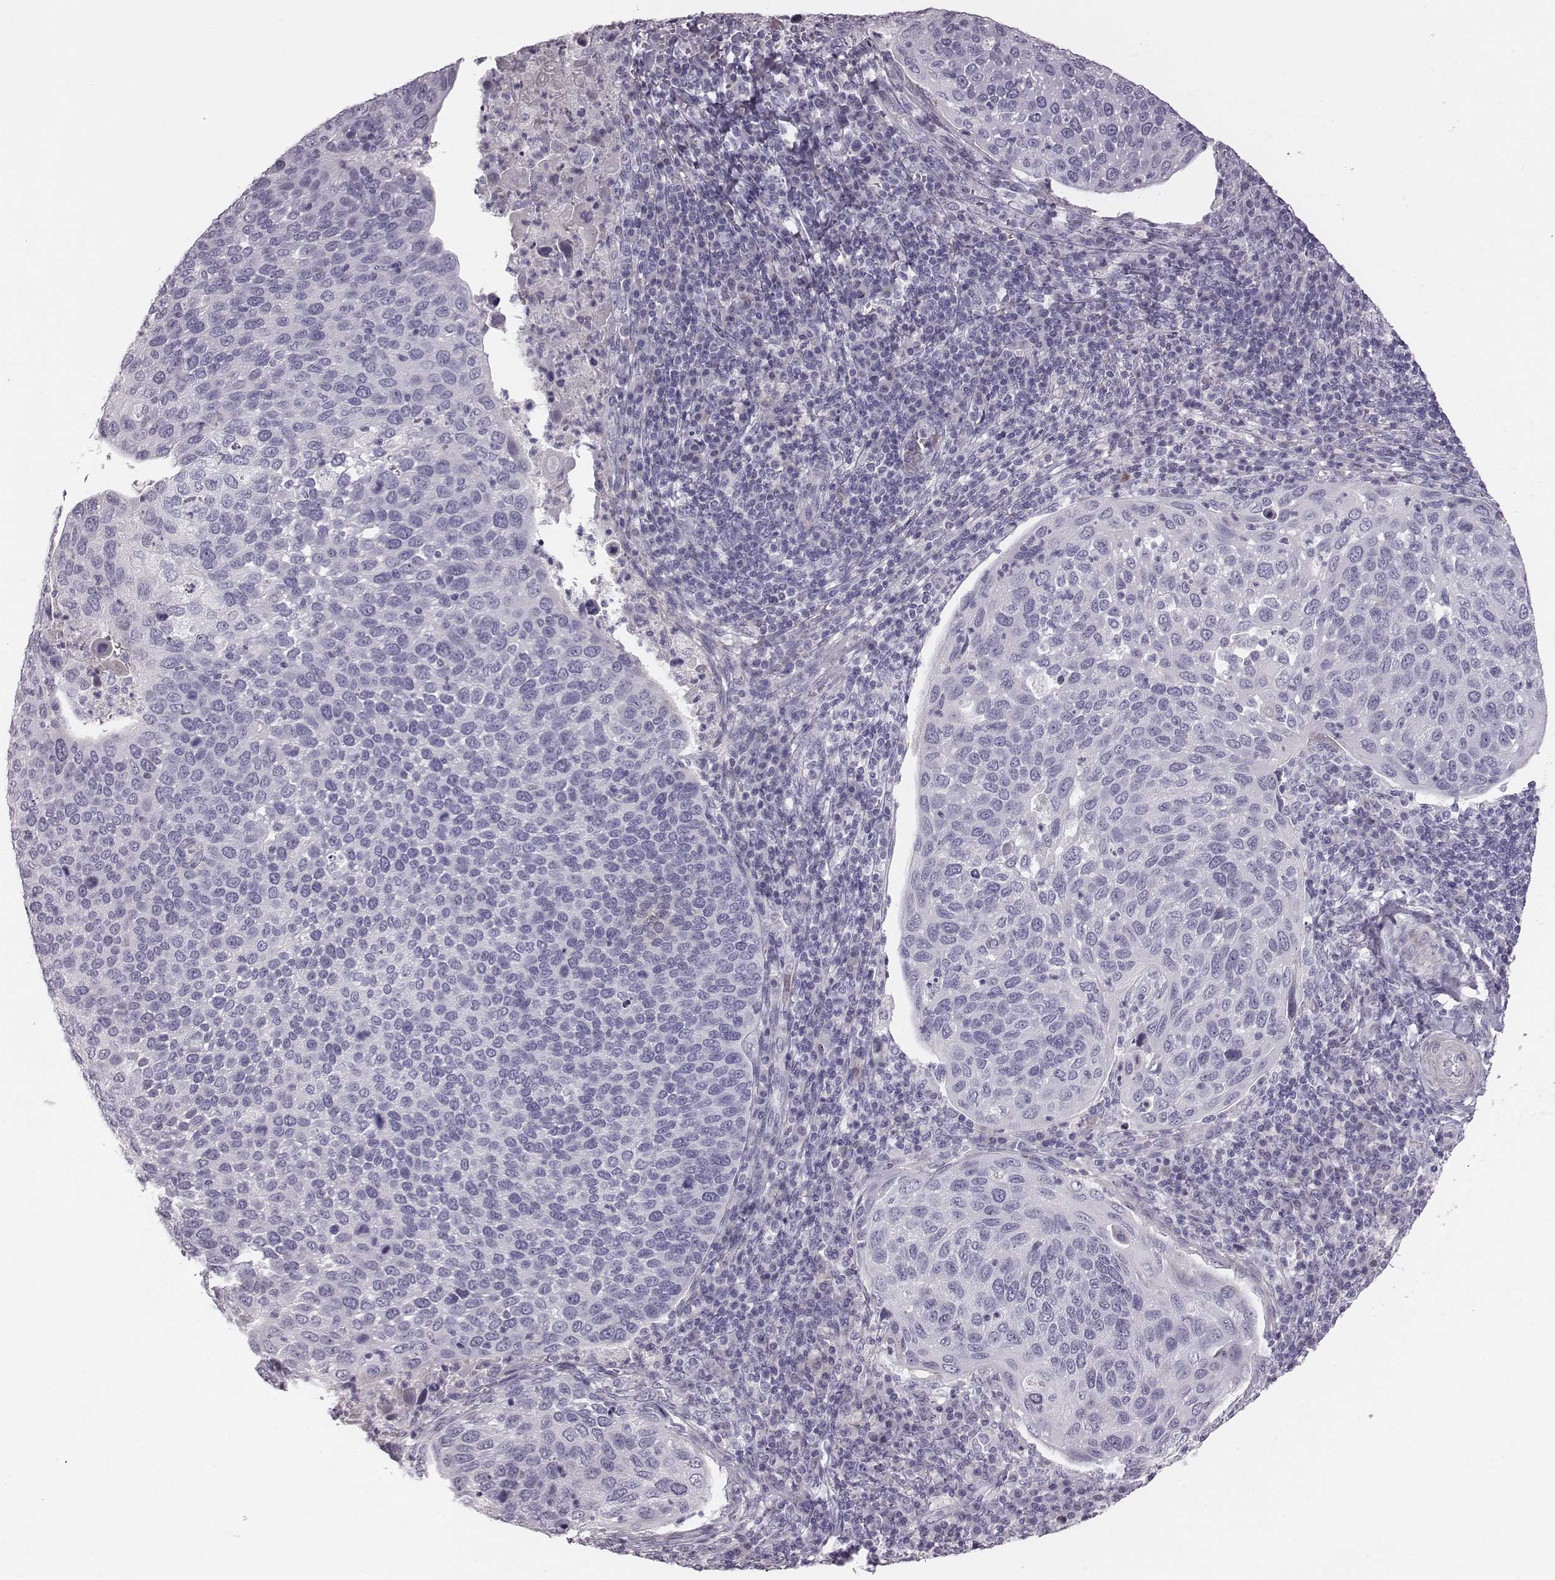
{"staining": {"intensity": "negative", "quantity": "none", "location": "none"}, "tissue": "cervical cancer", "cell_type": "Tumor cells", "image_type": "cancer", "snomed": [{"axis": "morphology", "description": "Squamous cell carcinoma, NOS"}, {"axis": "topography", "description": "Cervix"}], "caption": "Squamous cell carcinoma (cervical) was stained to show a protein in brown. There is no significant staining in tumor cells.", "gene": "CRISP1", "patient": {"sex": "female", "age": 54}}